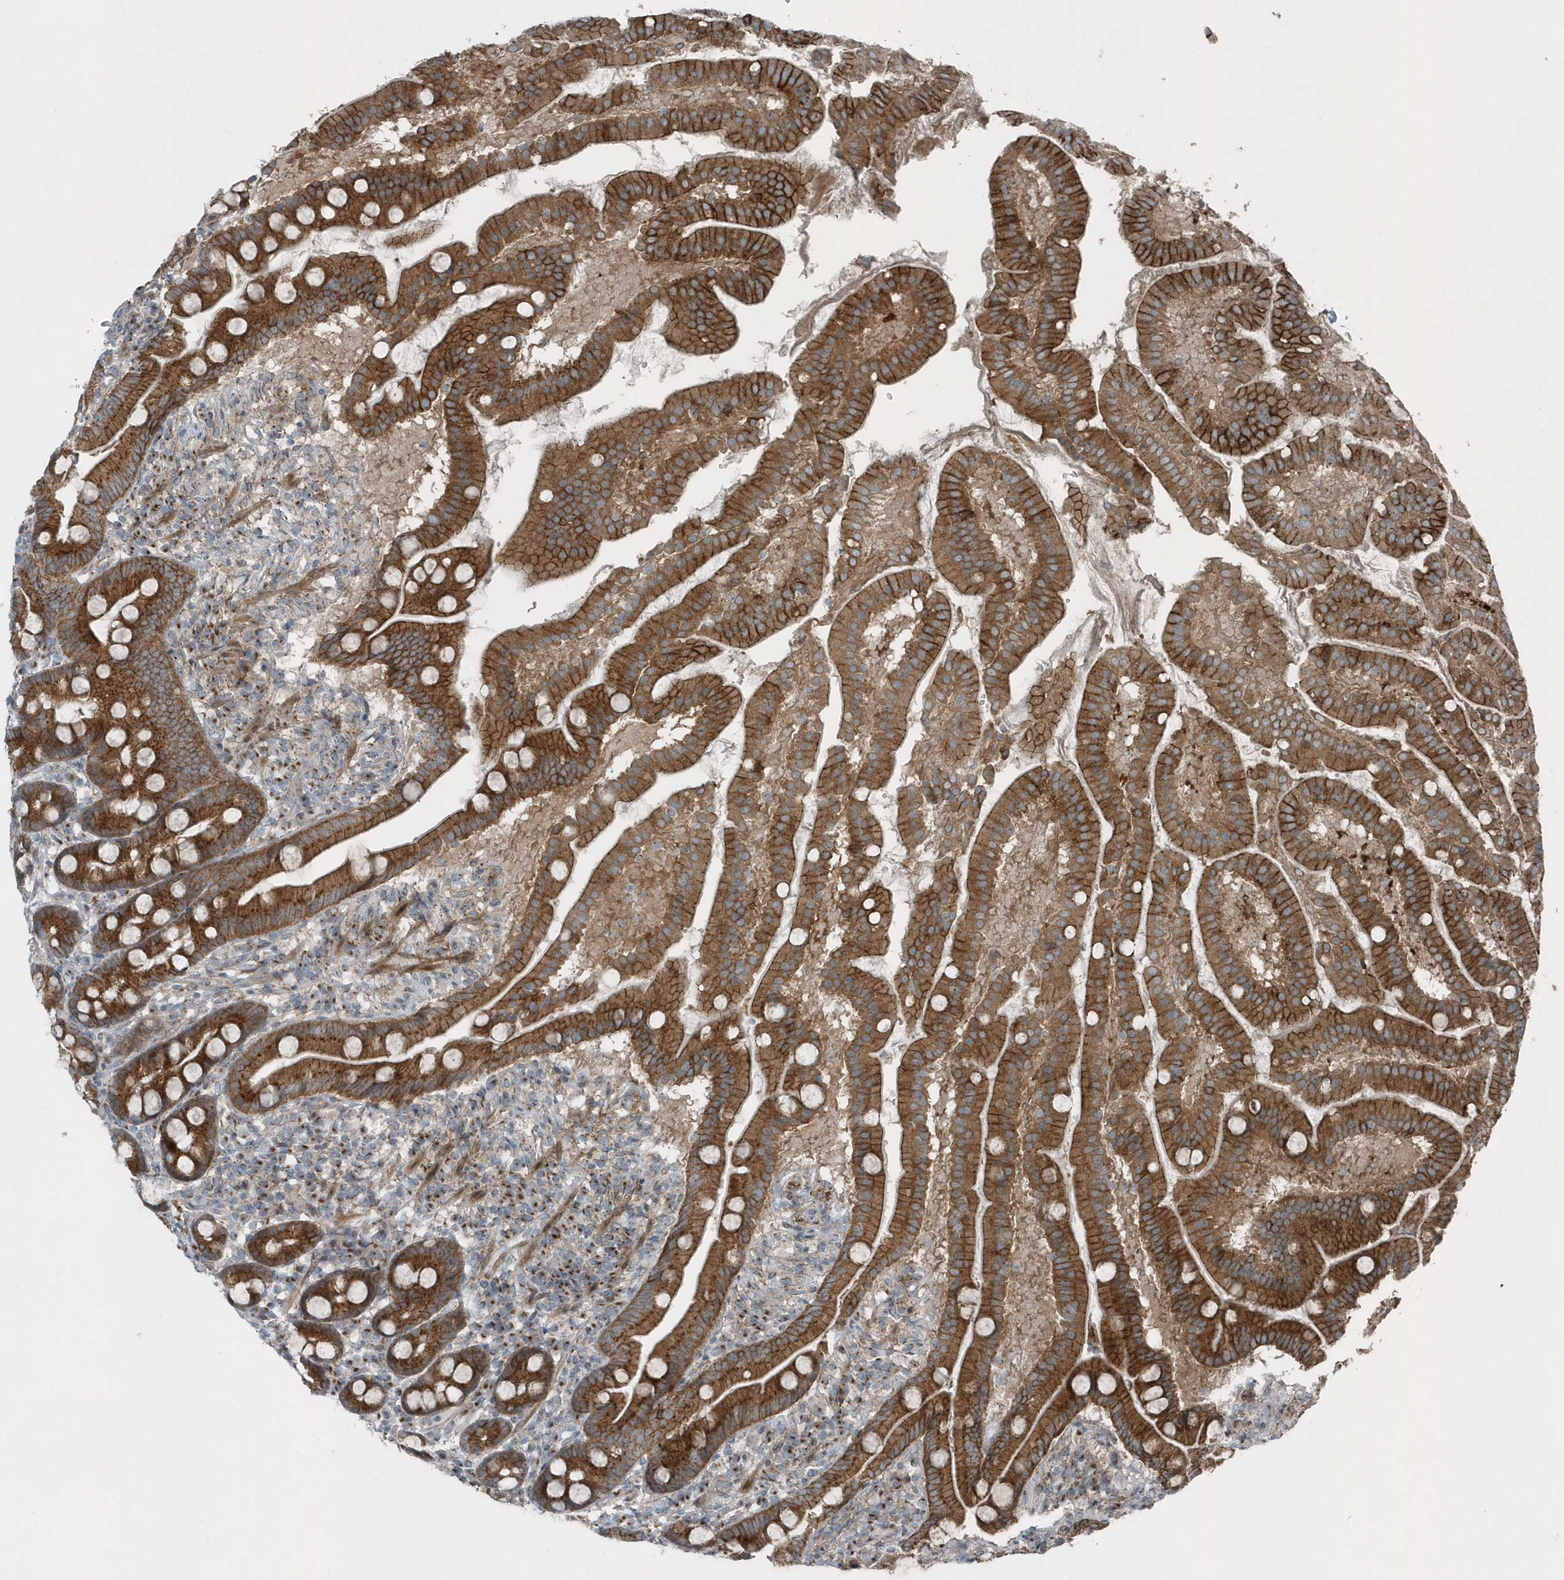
{"staining": {"intensity": "strong", "quantity": ">75%", "location": "cytoplasmic/membranous"}, "tissue": "duodenum", "cell_type": "Glandular cells", "image_type": "normal", "snomed": [{"axis": "morphology", "description": "Normal tissue, NOS"}, {"axis": "topography", "description": "Duodenum"}], "caption": "About >75% of glandular cells in unremarkable human duodenum exhibit strong cytoplasmic/membranous protein staining as visualized by brown immunohistochemical staining.", "gene": "GCC2", "patient": {"sex": "male", "age": 50}}